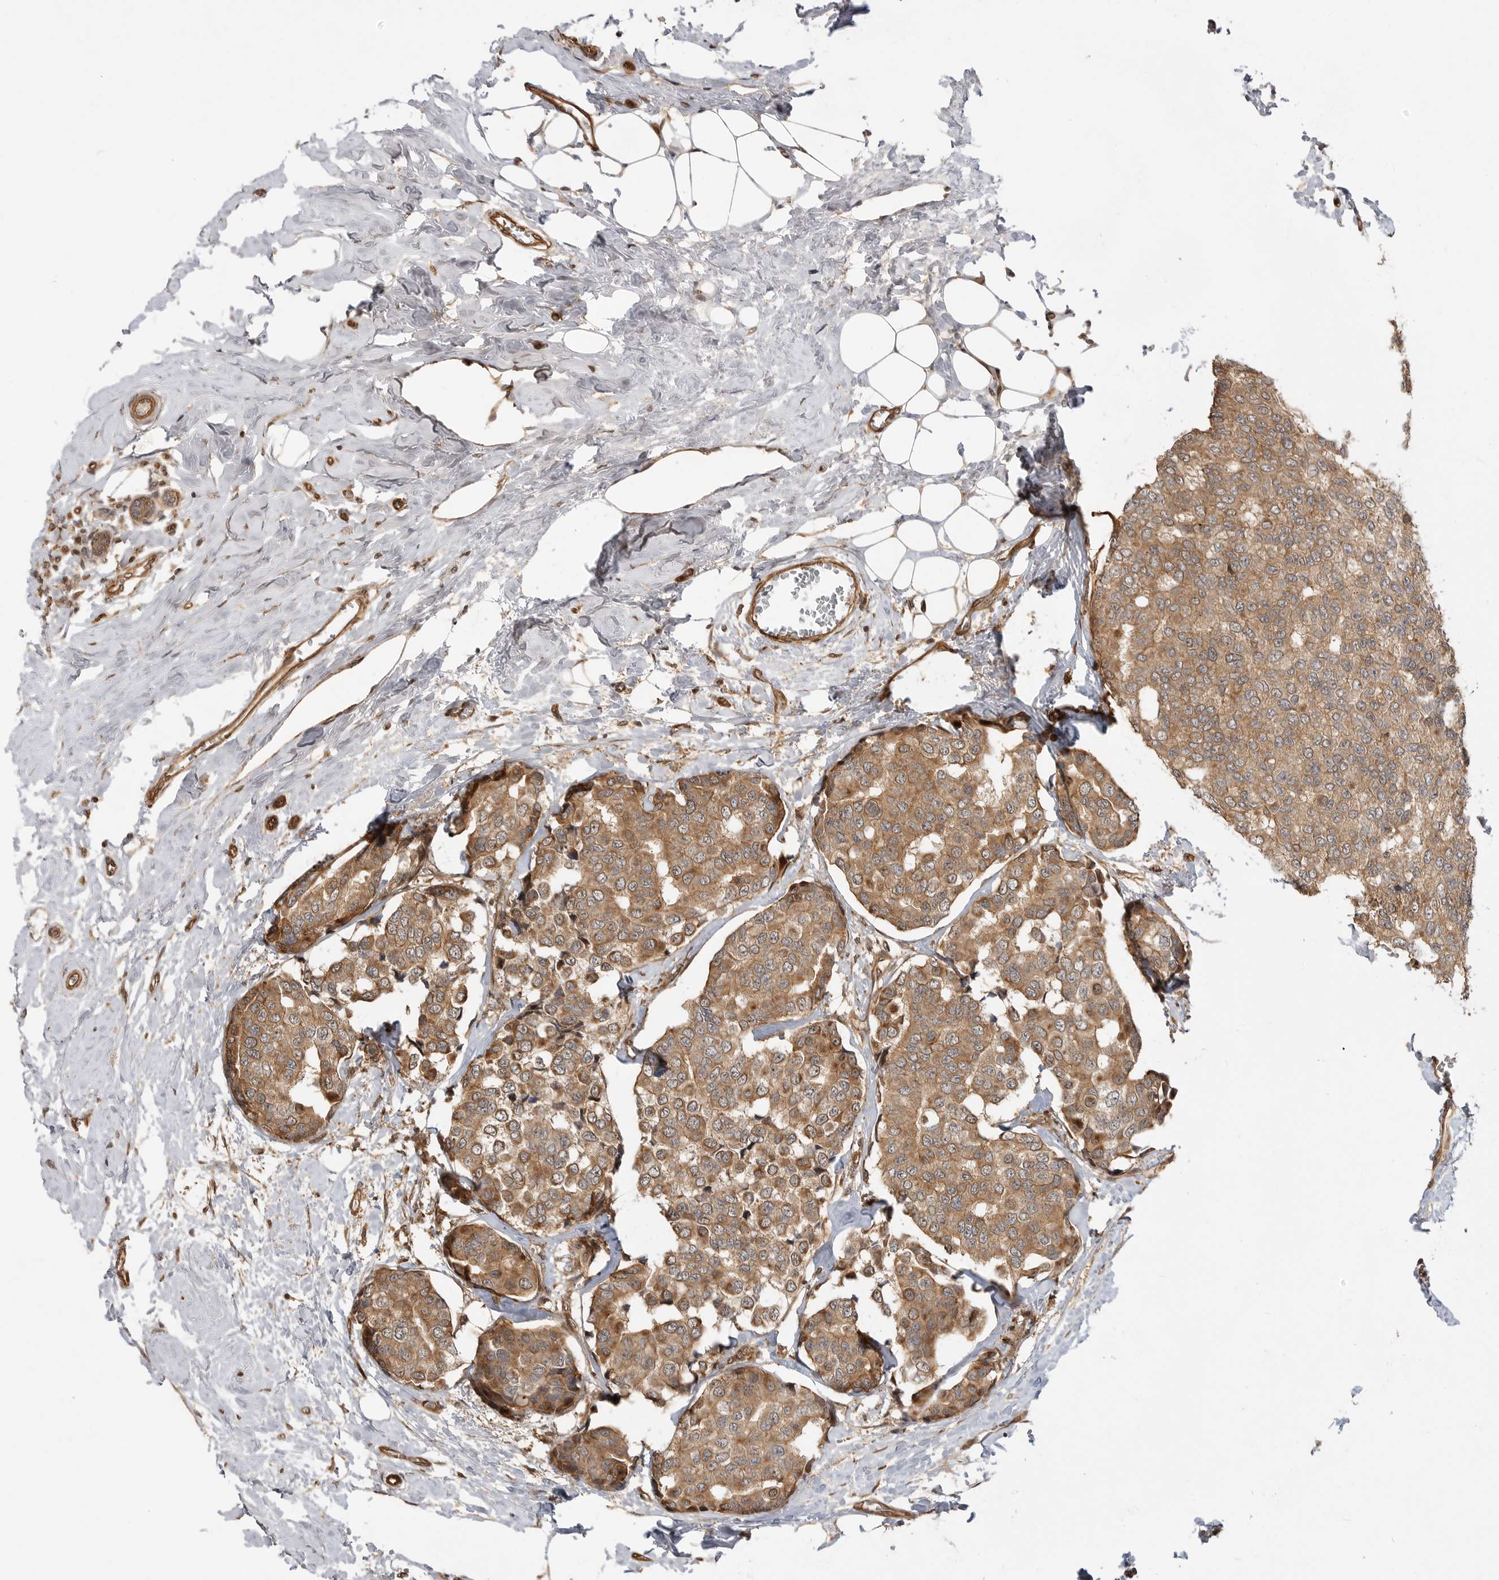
{"staining": {"intensity": "moderate", "quantity": ">75%", "location": "cytoplasmic/membranous"}, "tissue": "breast cancer", "cell_type": "Tumor cells", "image_type": "cancer", "snomed": [{"axis": "morphology", "description": "Normal tissue, NOS"}, {"axis": "morphology", "description": "Duct carcinoma"}, {"axis": "topography", "description": "Breast"}], "caption": "Immunohistochemistry (IHC) micrograph of breast cancer stained for a protein (brown), which exhibits medium levels of moderate cytoplasmic/membranous positivity in approximately >75% of tumor cells.", "gene": "ADPRS", "patient": {"sex": "female", "age": 43}}